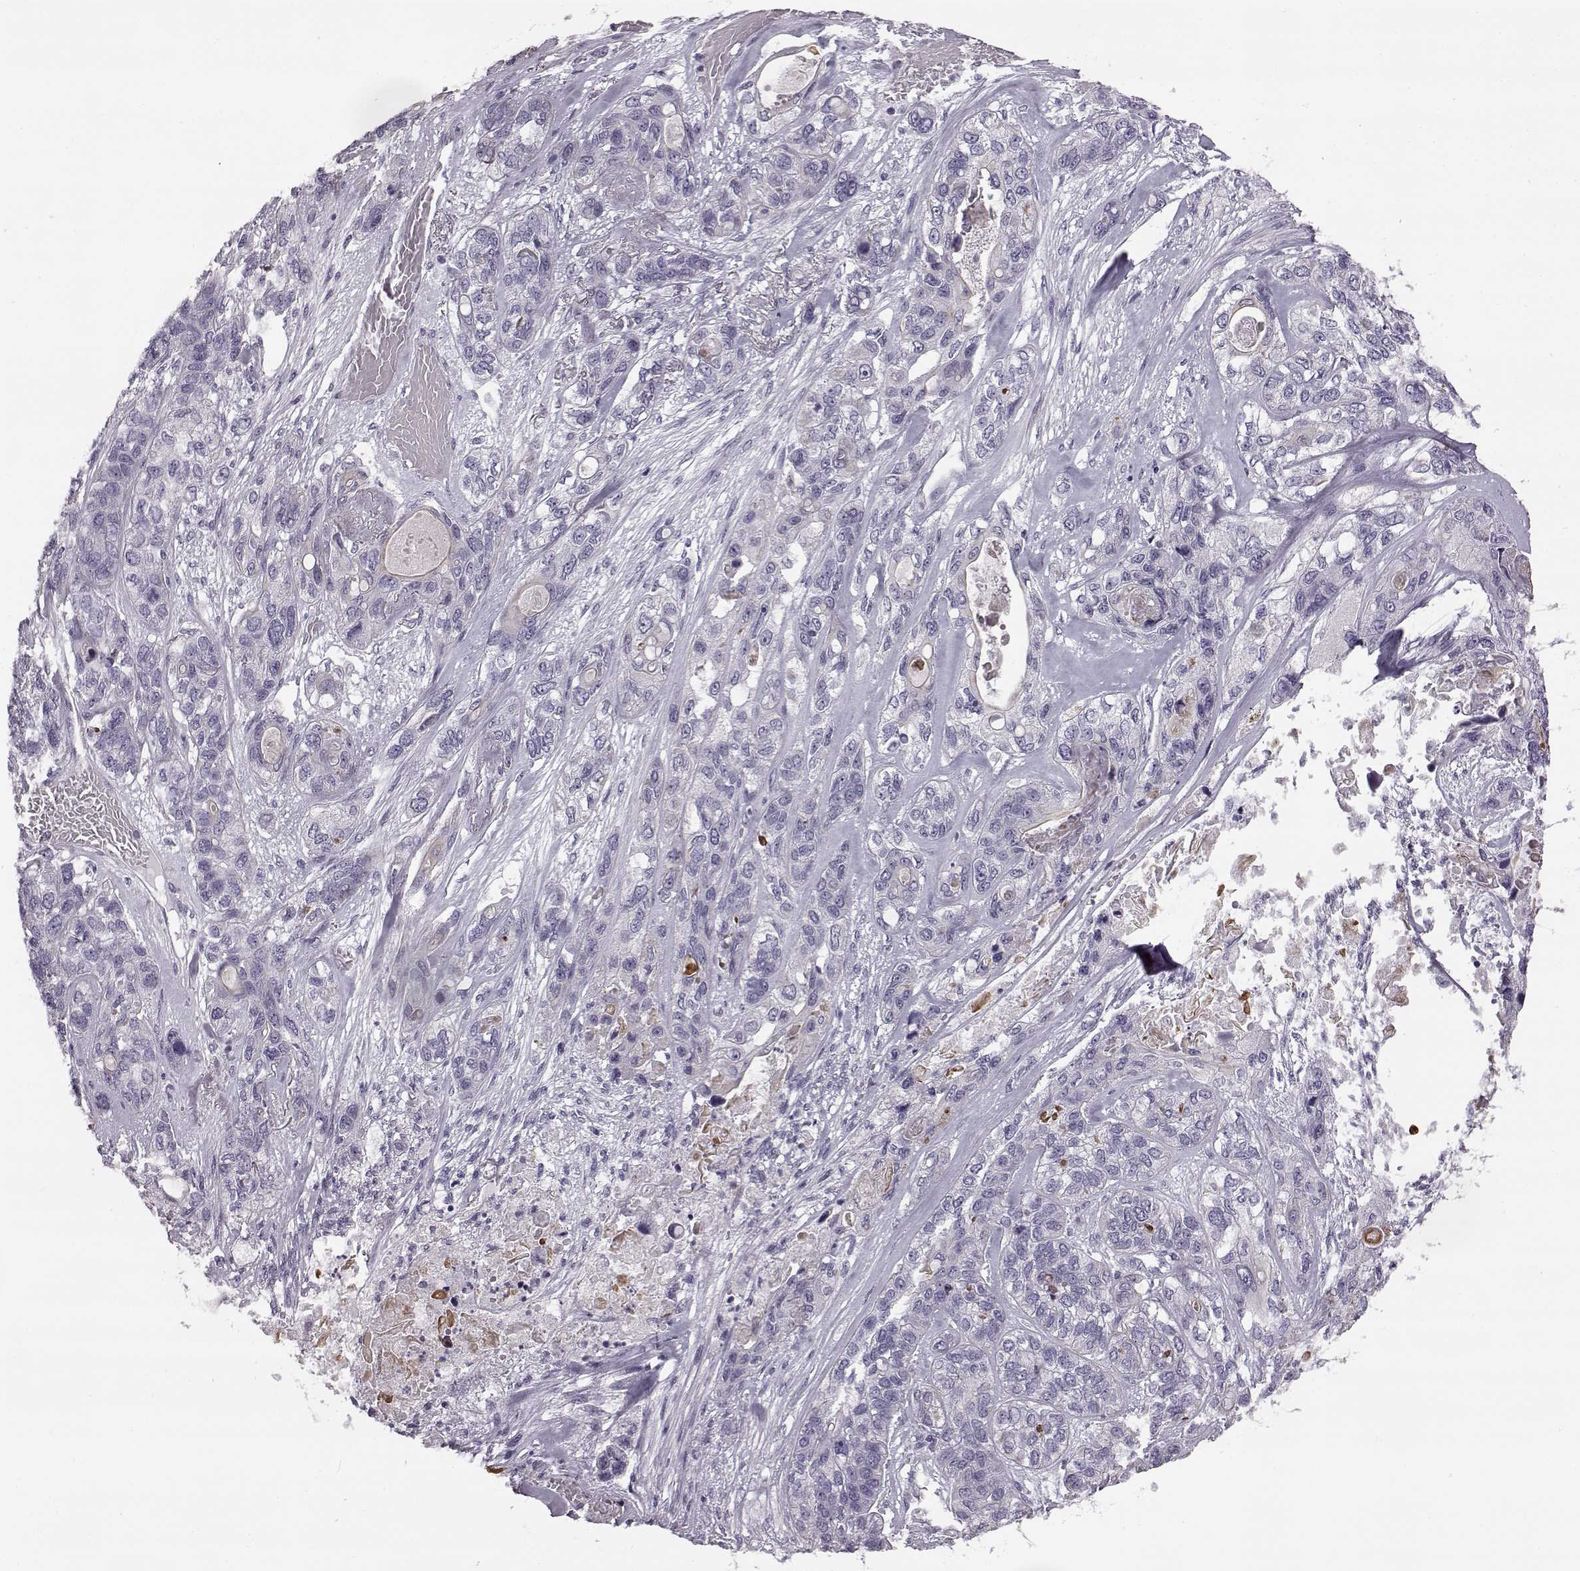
{"staining": {"intensity": "negative", "quantity": "none", "location": "none"}, "tissue": "lung cancer", "cell_type": "Tumor cells", "image_type": "cancer", "snomed": [{"axis": "morphology", "description": "Squamous cell carcinoma, NOS"}, {"axis": "topography", "description": "Lung"}], "caption": "Immunohistochemistry (IHC) micrograph of human lung squamous cell carcinoma stained for a protein (brown), which demonstrates no positivity in tumor cells.", "gene": "ODAD4", "patient": {"sex": "female", "age": 70}}